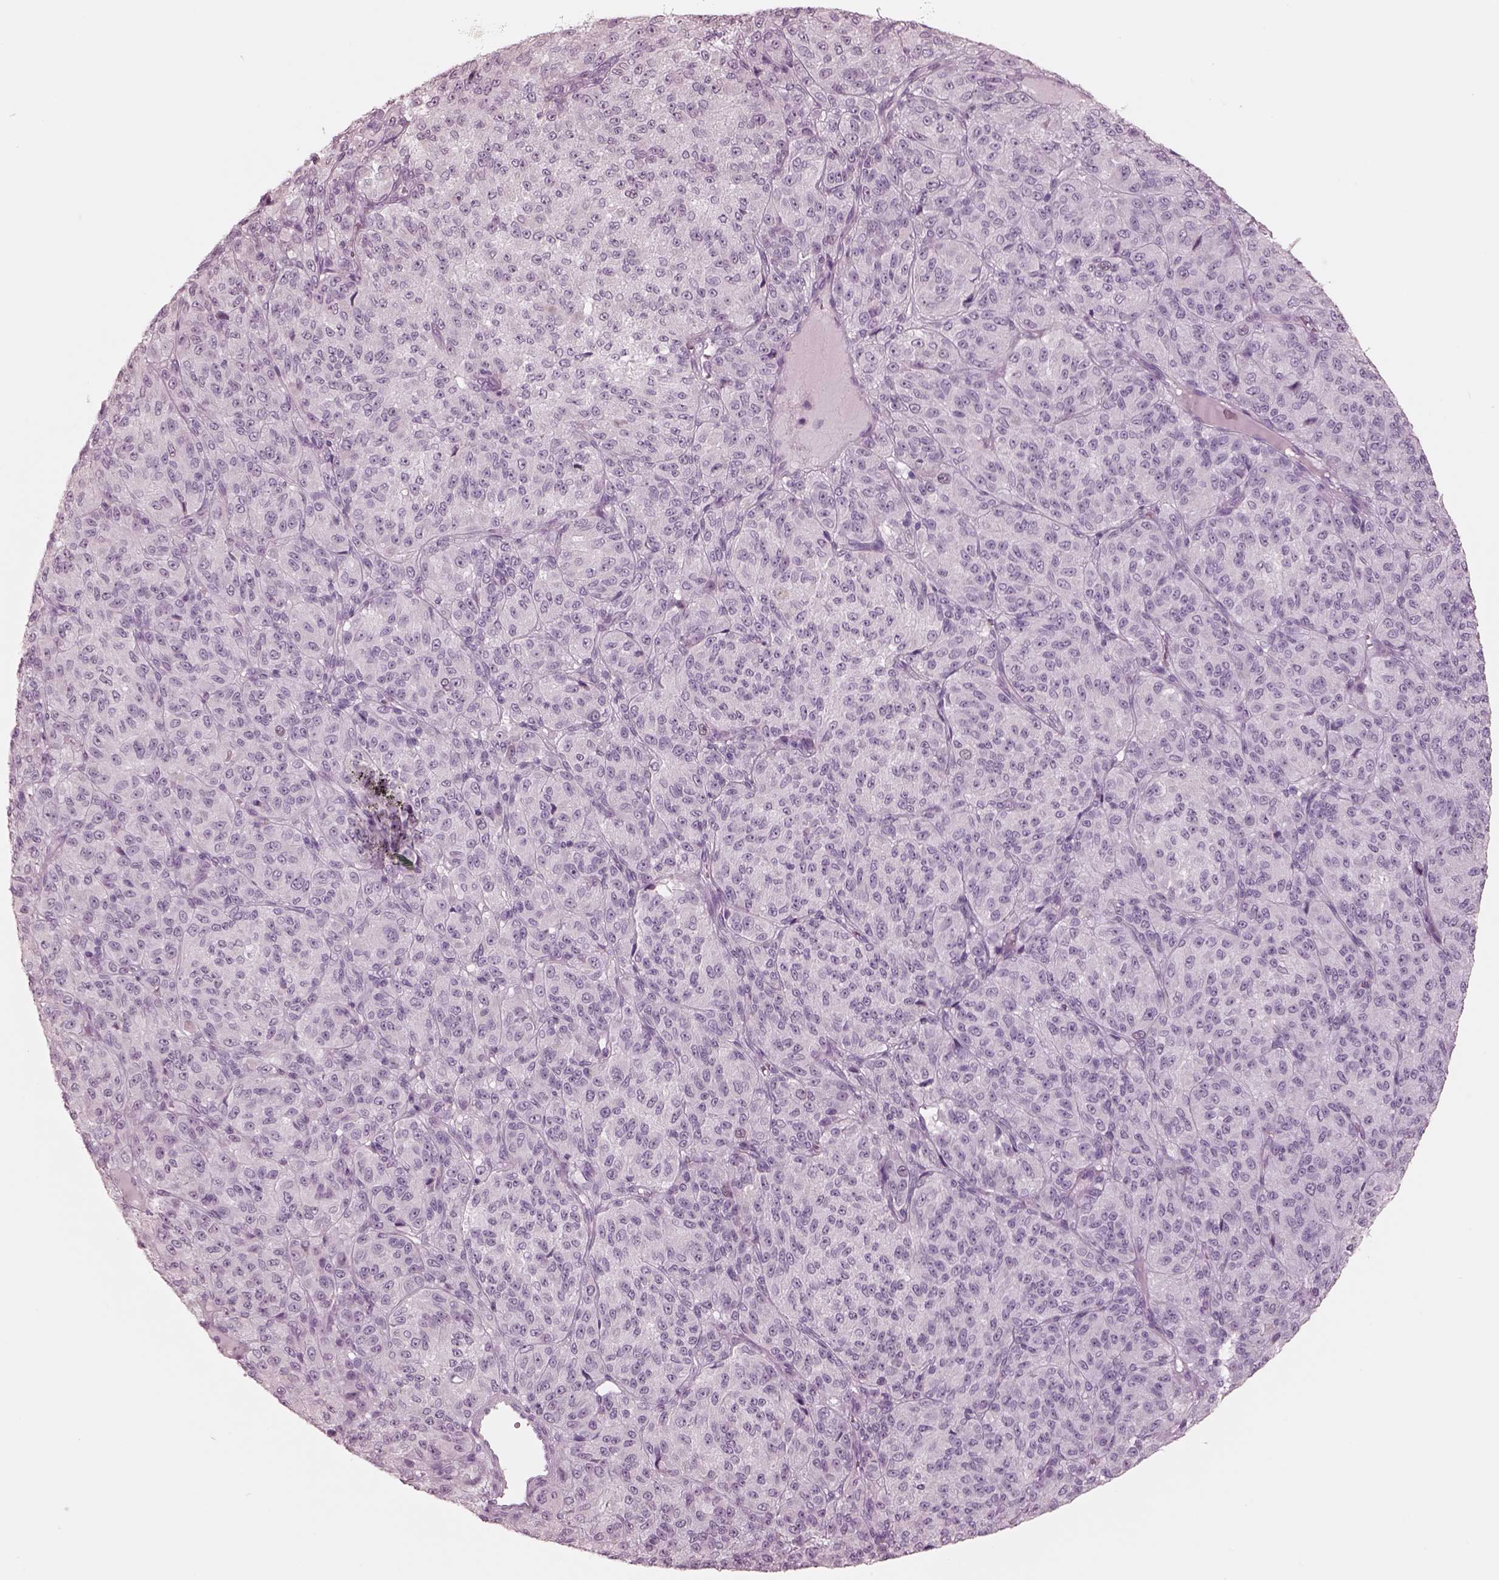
{"staining": {"intensity": "negative", "quantity": "none", "location": "none"}, "tissue": "melanoma", "cell_type": "Tumor cells", "image_type": "cancer", "snomed": [{"axis": "morphology", "description": "Malignant melanoma, Metastatic site"}, {"axis": "topography", "description": "Brain"}], "caption": "Tumor cells are negative for brown protein staining in malignant melanoma (metastatic site). (Stains: DAB immunohistochemistry with hematoxylin counter stain, Microscopy: brightfield microscopy at high magnification).", "gene": "KRTAP24-1", "patient": {"sex": "female", "age": 56}}